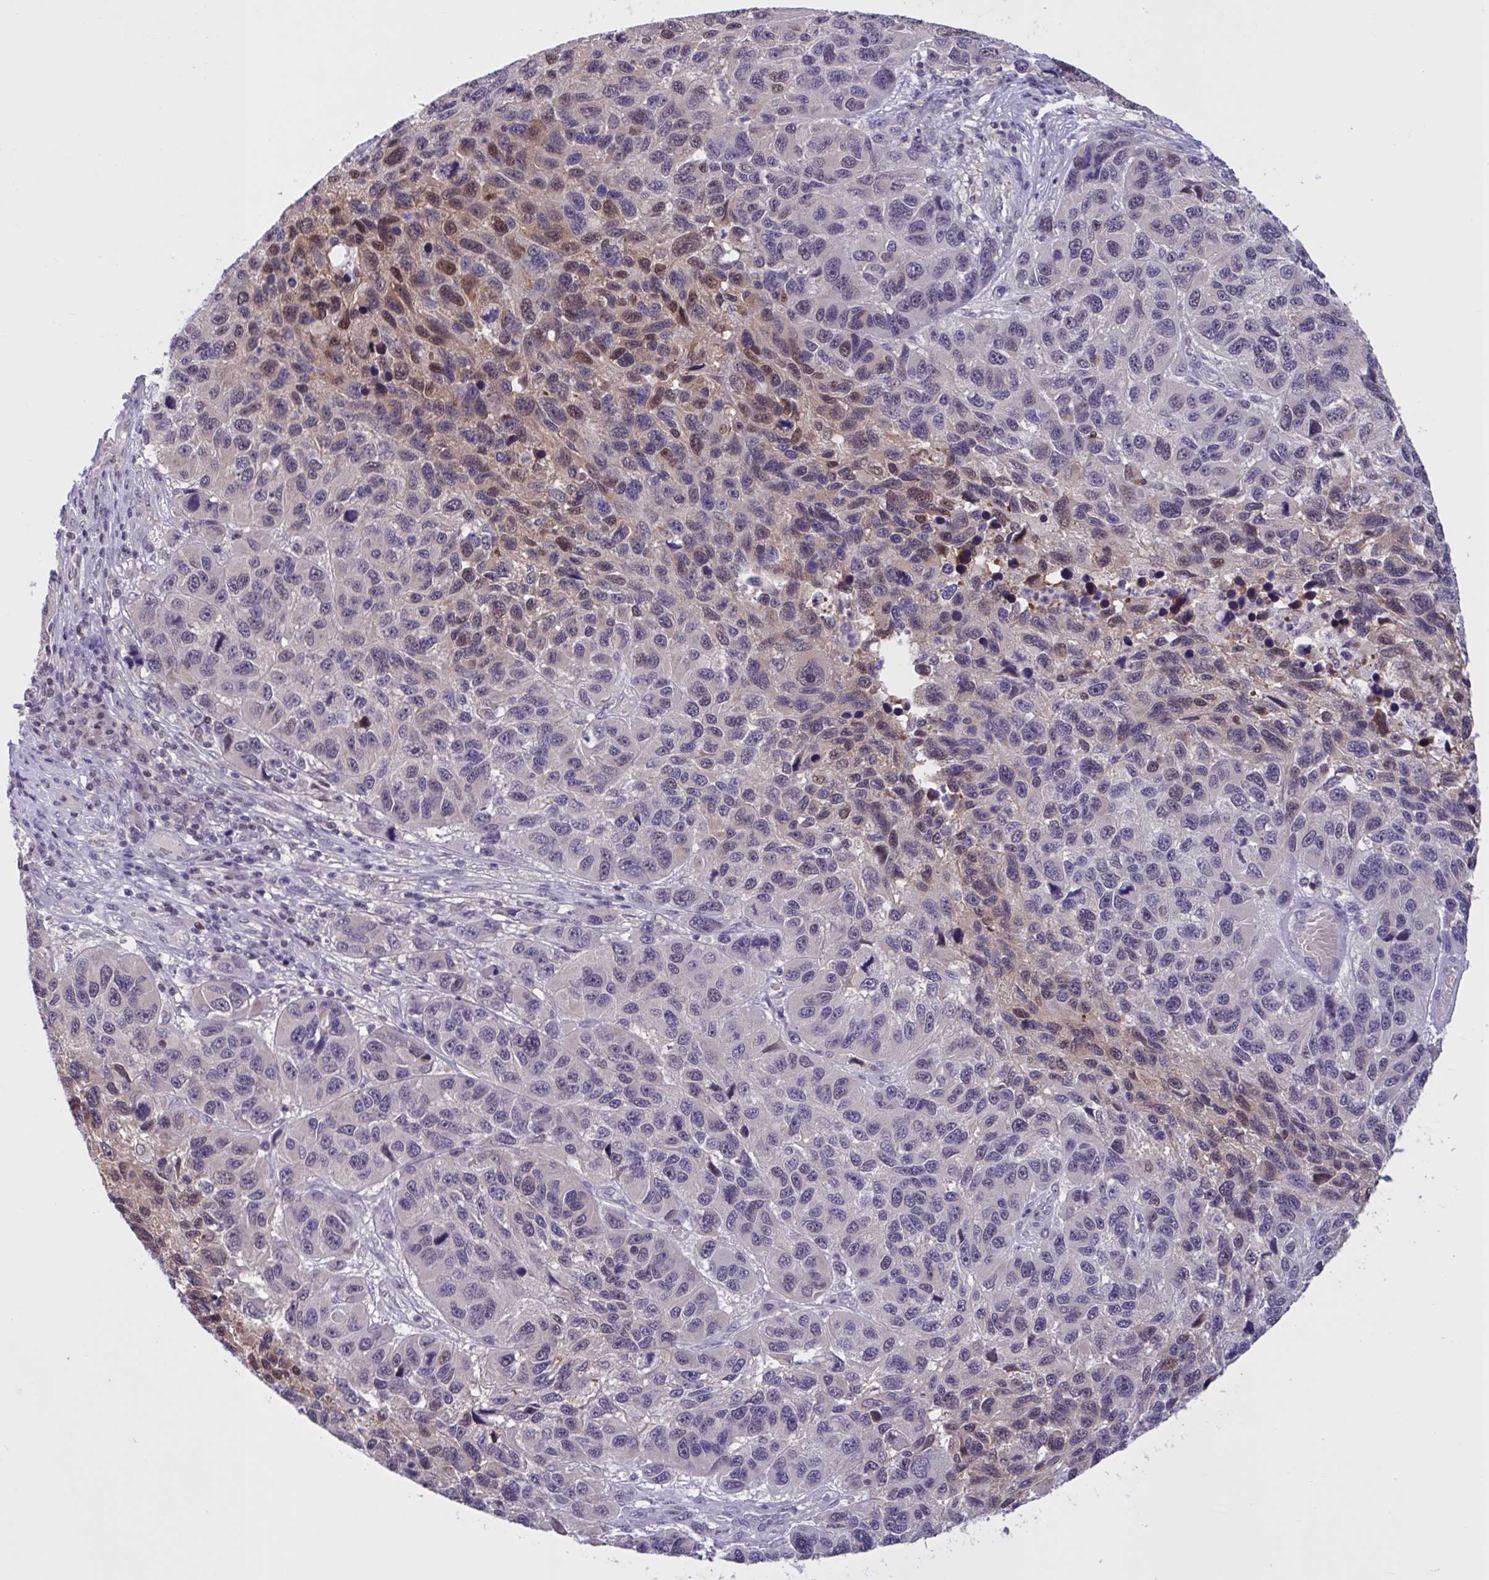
{"staining": {"intensity": "moderate", "quantity": "<25%", "location": "nuclear"}, "tissue": "melanoma", "cell_type": "Tumor cells", "image_type": "cancer", "snomed": [{"axis": "morphology", "description": "Malignant melanoma, NOS"}, {"axis": "topography", "description": "Skin"}], "caption": "Immunohistochemistry (IHC) photomicrograph of human melanoma stained for a protein (brown), which exhibits low levels of moderate nuclear positivity in about <25% of tumor cells.", "gene": "RBL1", "patient": {"sex": "male", "age": 53}}